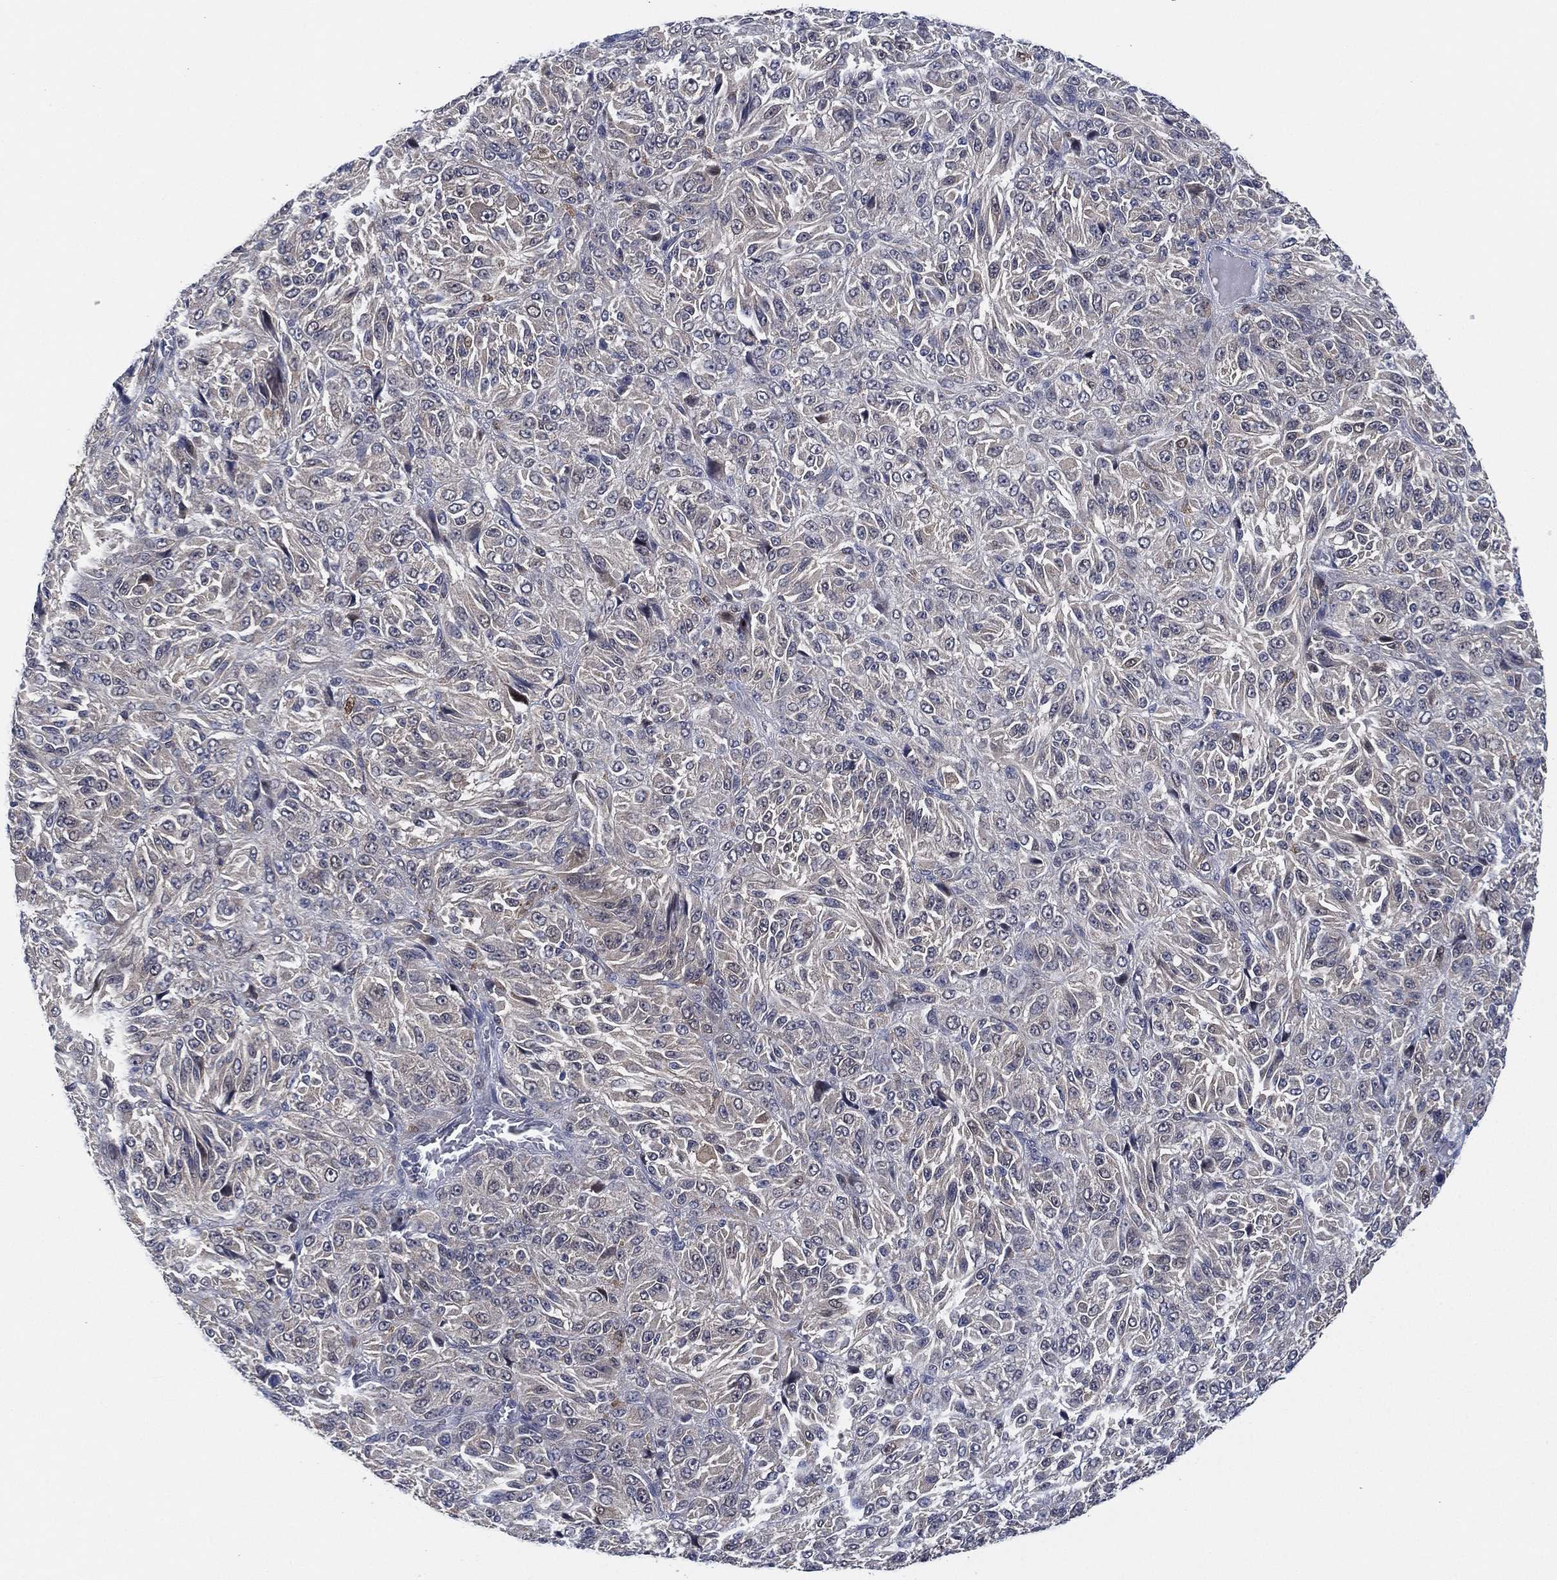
{"staining": {"intensity": "negative", "quantity": "none", "location": "none"}, "tissue": "melanoma", "cell_type": "Tumor cells", "image_type": "cancer", "snomed": [{"axis": "morphology", "description": "Malignant melanoma, Metastatic site"}, {"axis": "topography", "description": "Brain"}], "caption": "The histopathology image shows no significant expression in tumor cells of malignant melanoma (metastatic site).", "gene": "FES", "patient": {"sex": "female", "age": 56}}